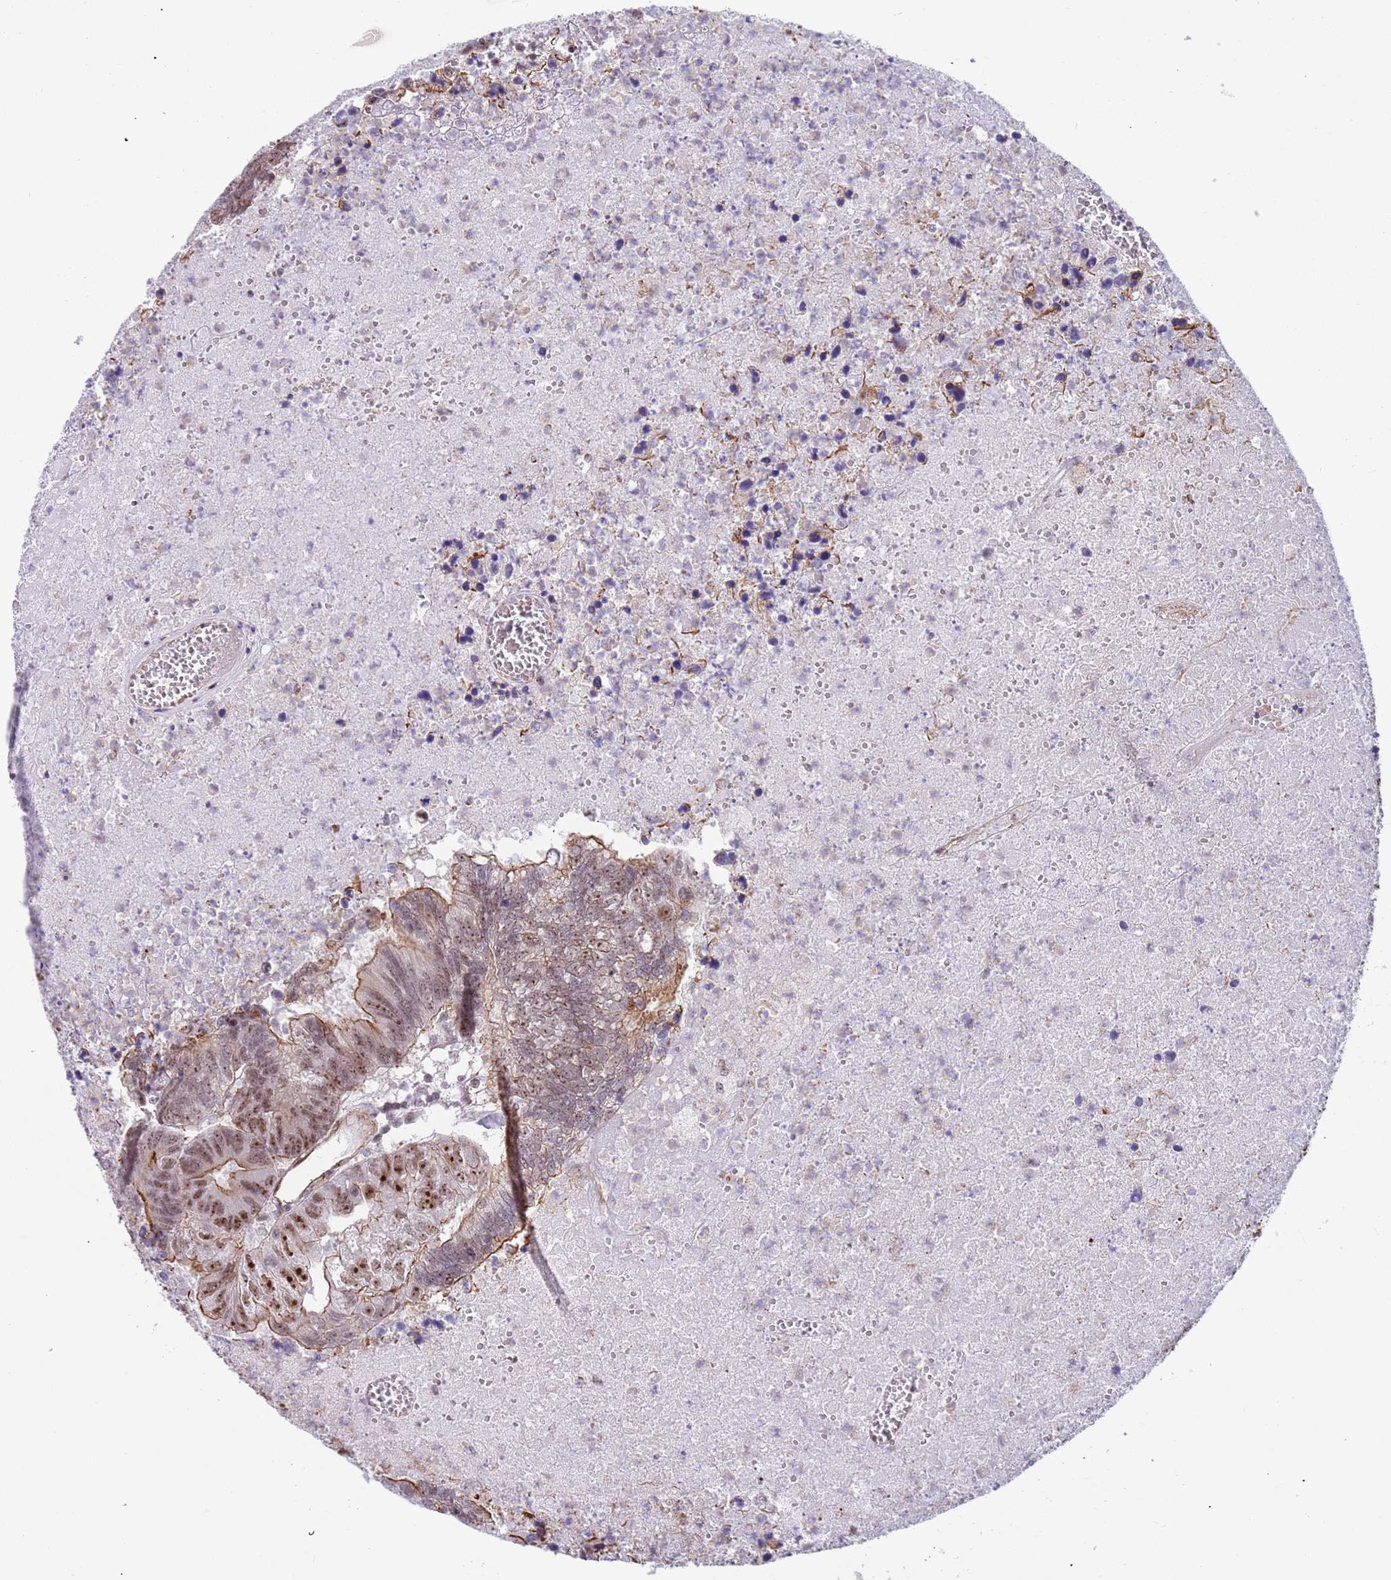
{"staining": {"intensity": "moderate", "quantity": ">75%", "location": "cytoplasmic/membranous,nuclear"}, "tissue": "colorectal cancer", "cell_type": "Tumor cells", "image_type": "cancer", "snomed": [{"axis": "morphology", "description": "Adenocarcinoma, NOS"}, {"axis": "topography", "description": "Colon"}], "caption": "Approximately >75% of tumor cells in colorectal adenocarcinoma display moderate cytoplasmic/membranous and nuclear protein positivity as visualized by brown immunohistochemical staining.", "gene": "LRMDA", "patient": {"sex": "female", "age": 48}}